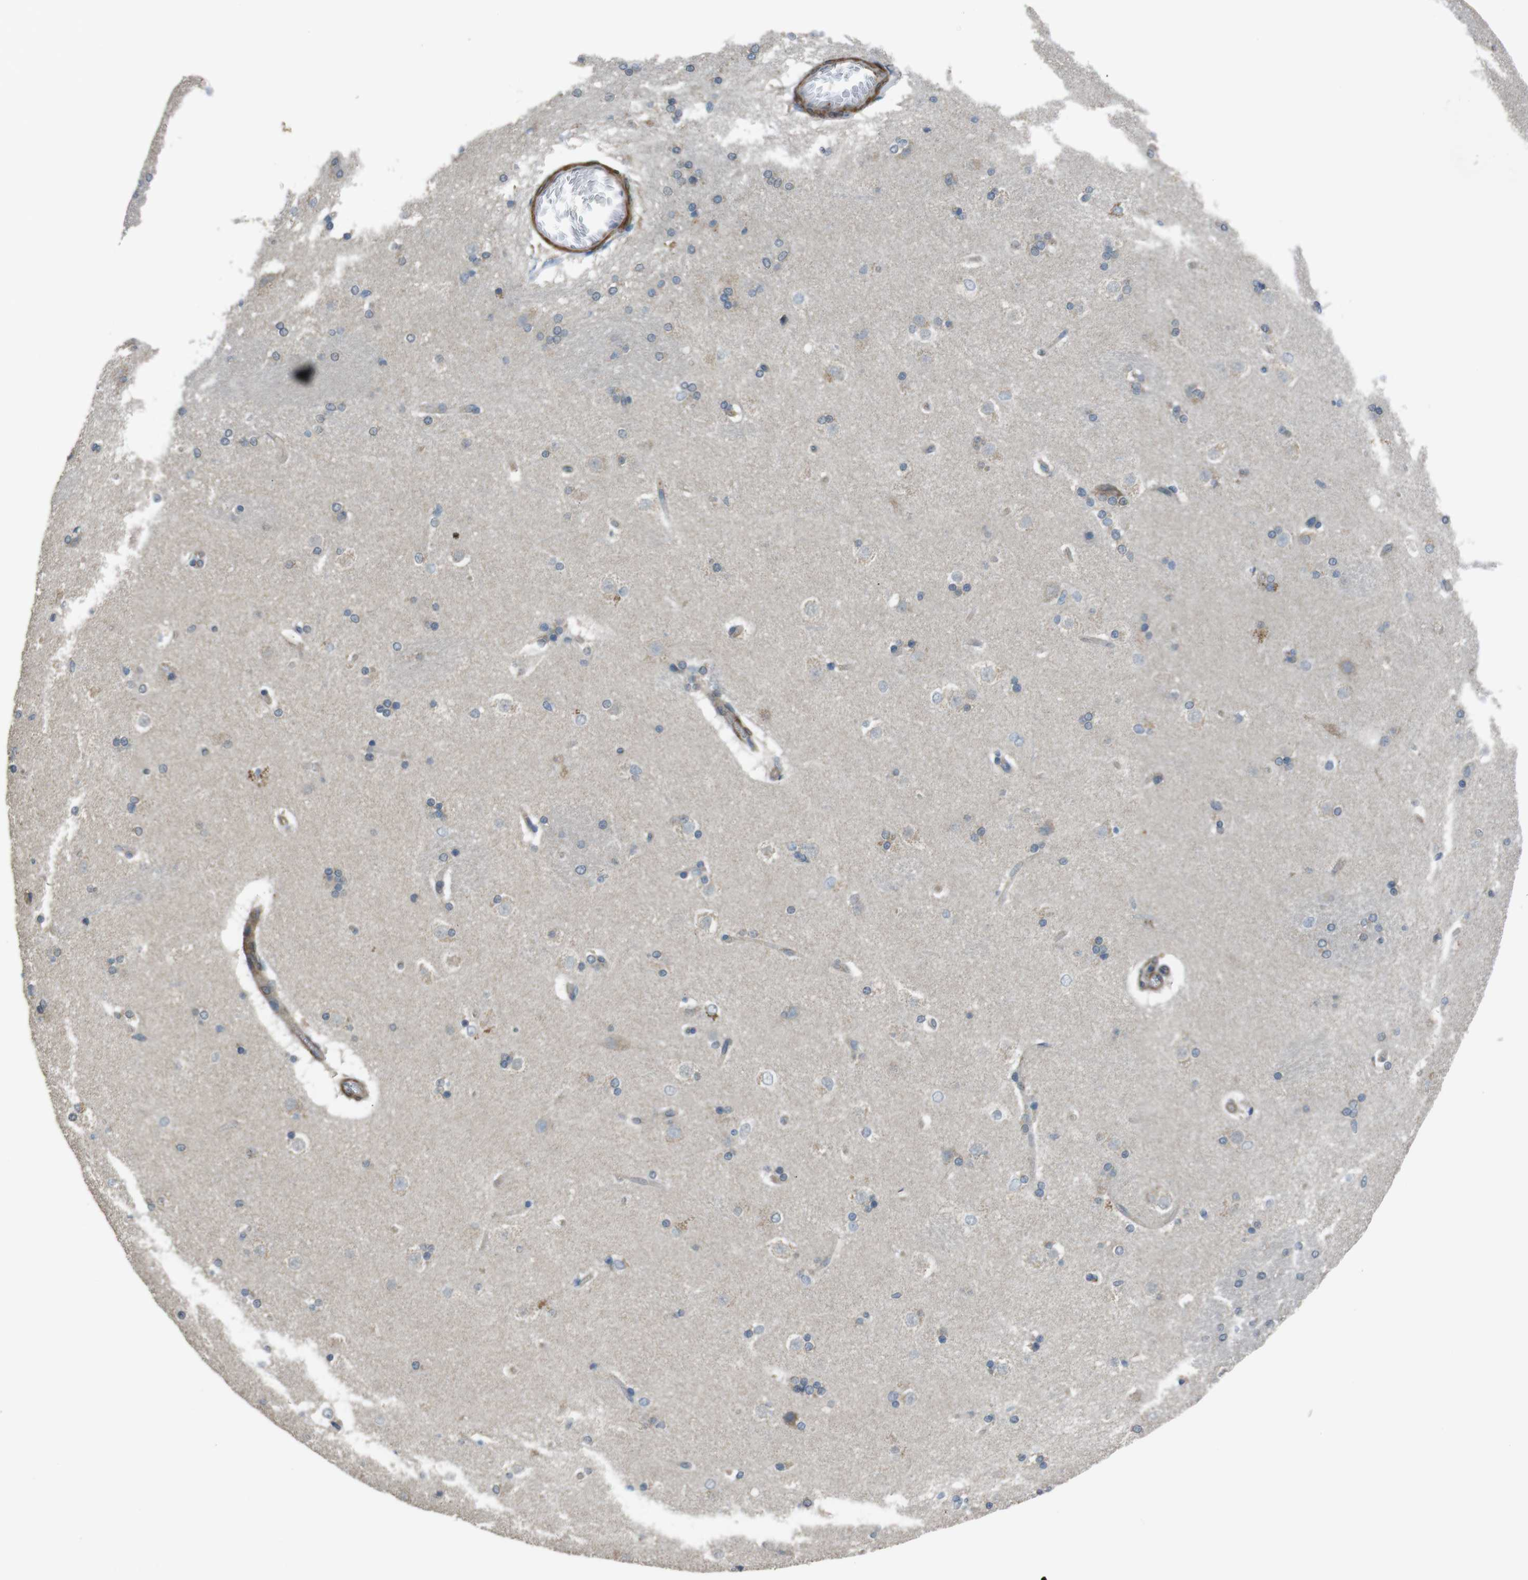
{"staining": {"intensity": "weak", "quantity": "<25%", "location": "cytoplasmic/membranous"}, "tissue": "caudate", "cell_type": "Glial cells", "image_type": "normal", "snomed": [{"axis": "morphology", "description": "Normal tissue, NOS"}, {"axis": "topography", "description": "Lateral ventricle wall"}], "caption": "This is a micrograph of immunohistochemistry (IHC) staining of normal caudate, which shows no expression in glial cells. (Immunohistochemistry, brightfield microscopy, high magnification).", "gene": "FUT2", "patient": {"sex": "female", "age": 19}}